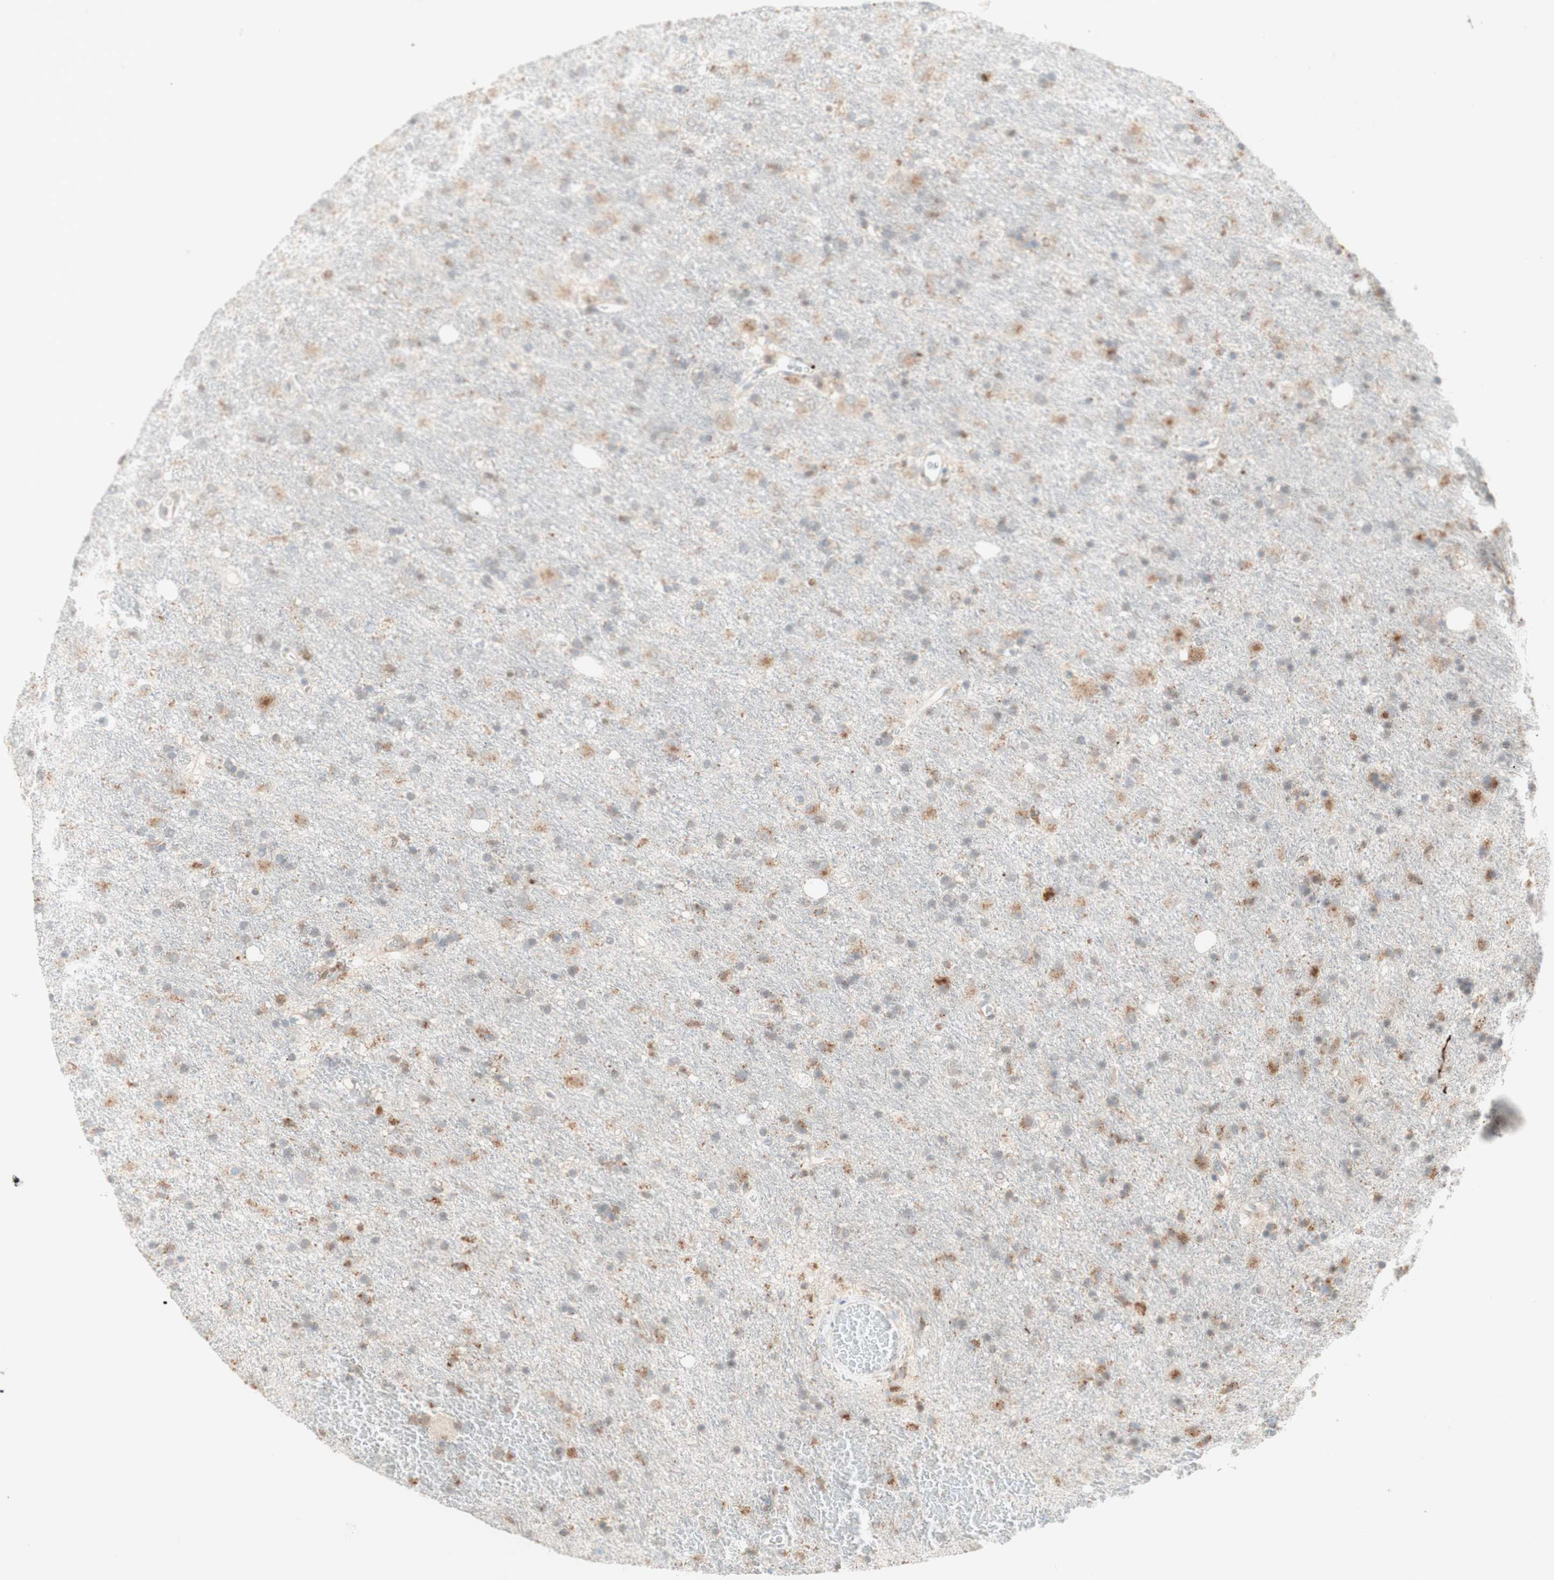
{"staining": {"intensity": "moderate", "quantity": "25%-75%", "location": "cytoplasmic/membranous"}, "tissue": "glioma", "cell_type": "Tumor cells", "image_type": "cancer", "snomed": [{"axis": "morphology", "description": "Glioma, malignant, Low grade"}, {"axis": "topography", "description": "Brain"}], "caption": "Tumor cells demonstrate medium levels of moderate cytoplasmic/membranous expression in approximately 25%-75% of cells in malignant glioma (low-grade).", "gene": "GAPT", "patient": {"sex": "male", "age": 77}}